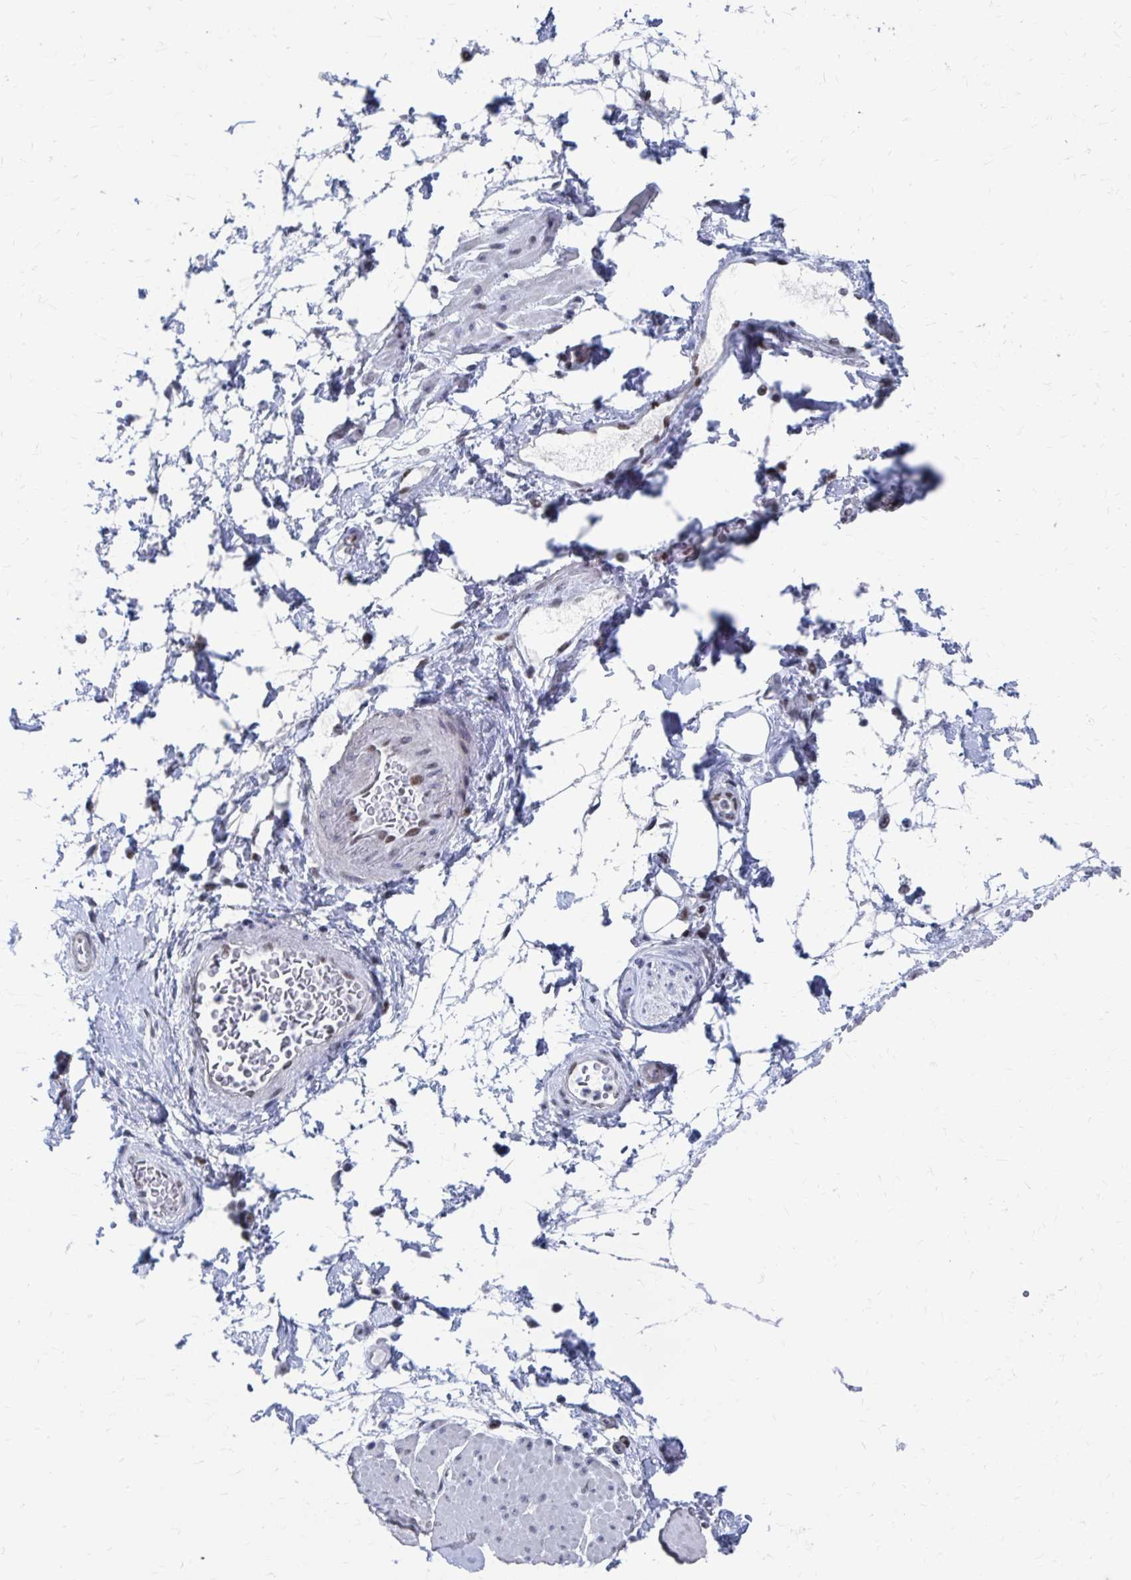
{"staining": {"intensity": "negative", "quantity": "none", "location": "none"}, "tissue": "adipose tissue", "cell_type": "Adipocytes", "image_type": "normal", "snomed": [{"axis": "morphology", "description": "Normal tissue, NOS"}, {"axis": "topography", "description": "Urinary bladder"}, {"axis": "topography", "description": "Peripheral nerve tissue"}], "caption": "DAB immunohistochemical staining of normal human adipose tissue shows no significant staining in adipocytes.", "gene": "CDIN1", "patient": {"sex": "female", "age": 60}}